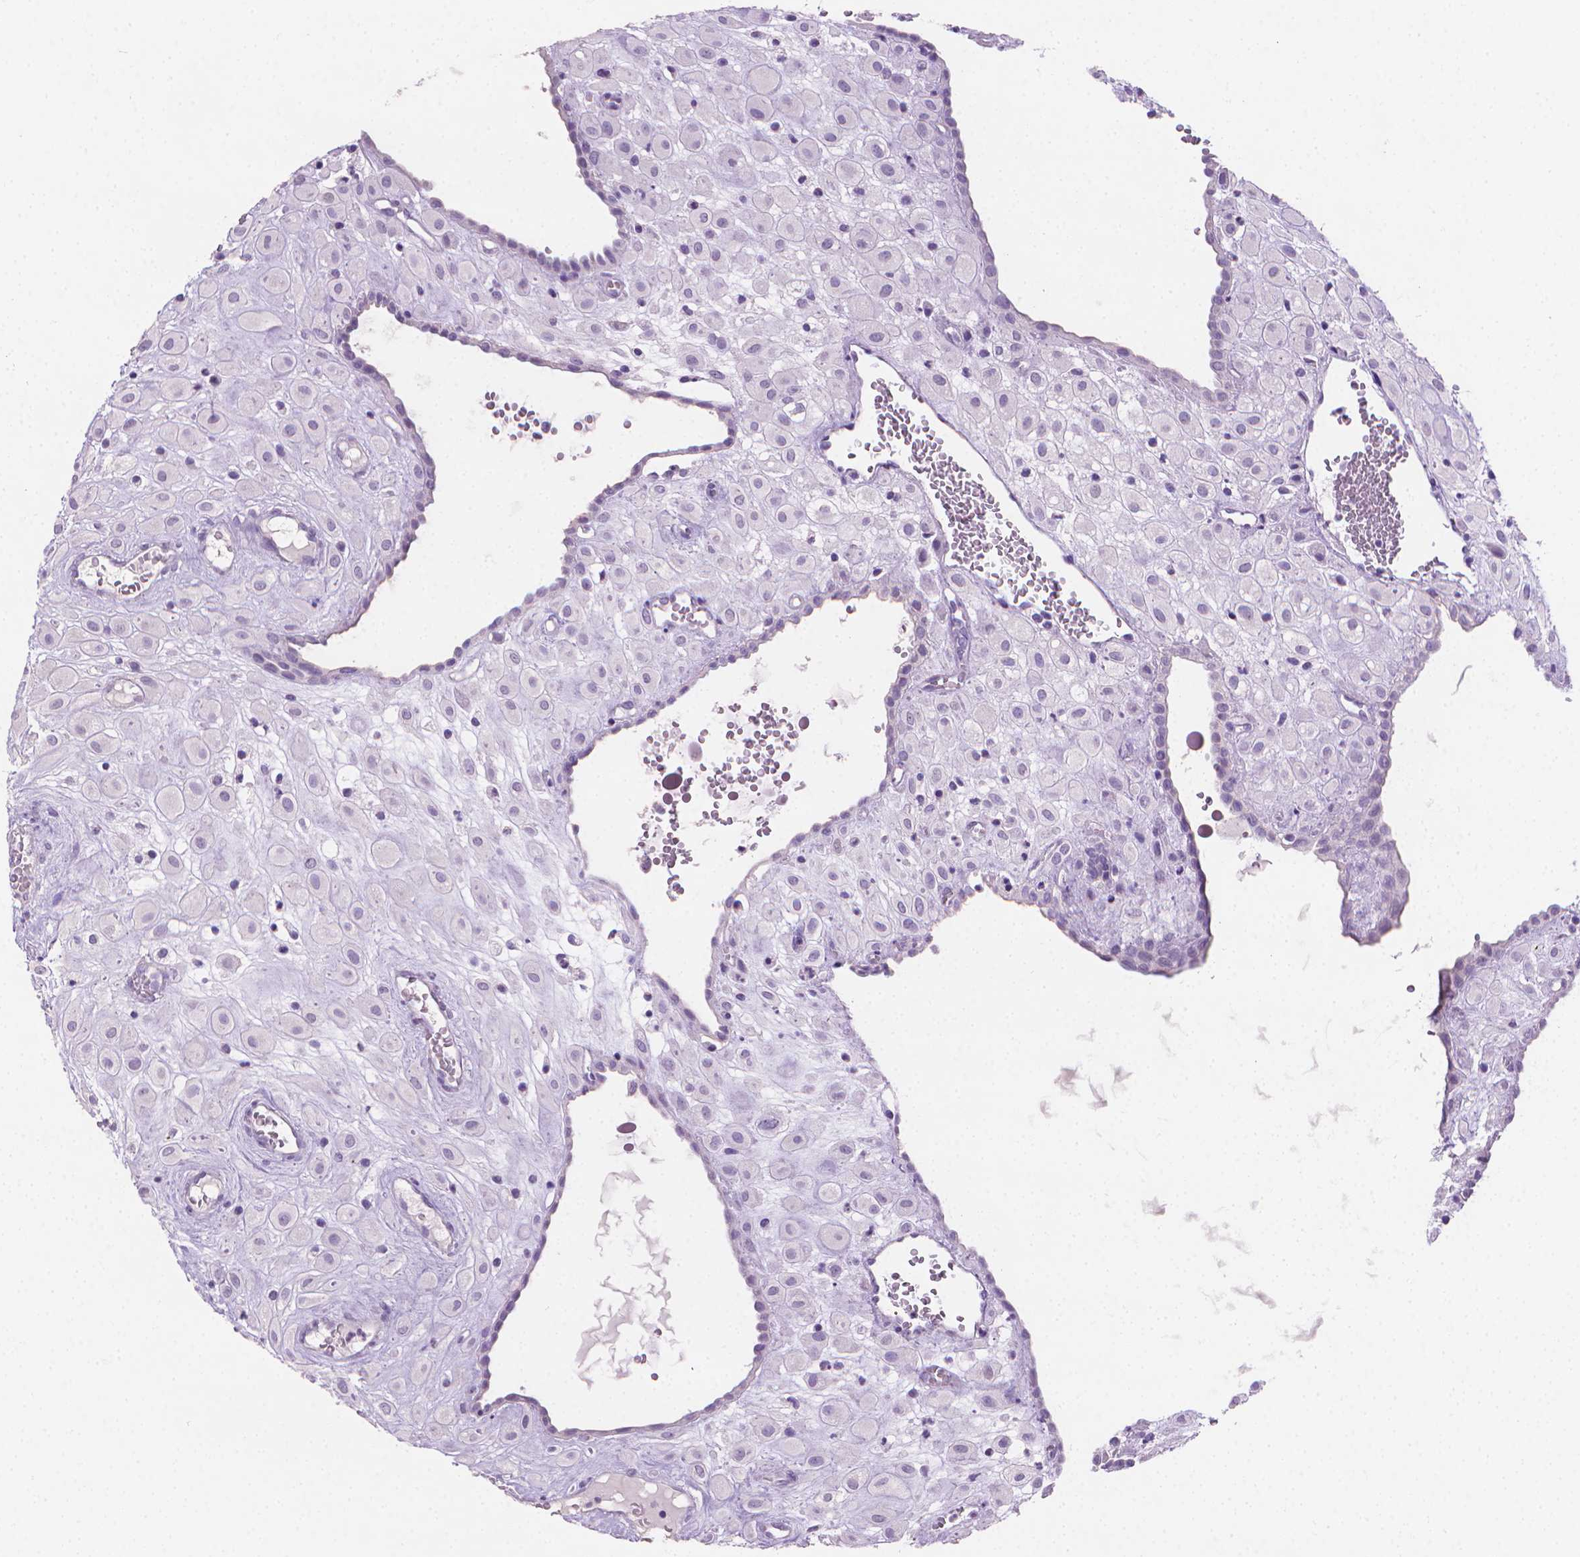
{"staining": {"intensity": "negative", "quantity": "none", "location": "none"}, "tissue": "placenta", "cell_type": "Decidual cells", "image_type": "normal", "snomed": [{"axis": "morphology", "description": "Normal tissue, NOS"}, {"axis": "topography", "description": "Placenta"}], "caption": "Immunohistochemistry micrograph of normal placenta: human placenta stained with DAB (3,3'-diaminobenzidine) displays no significant protein staining in decidual cells.", "gene": "TNNI2", "patient": {"sex": "female", "age": 24}}